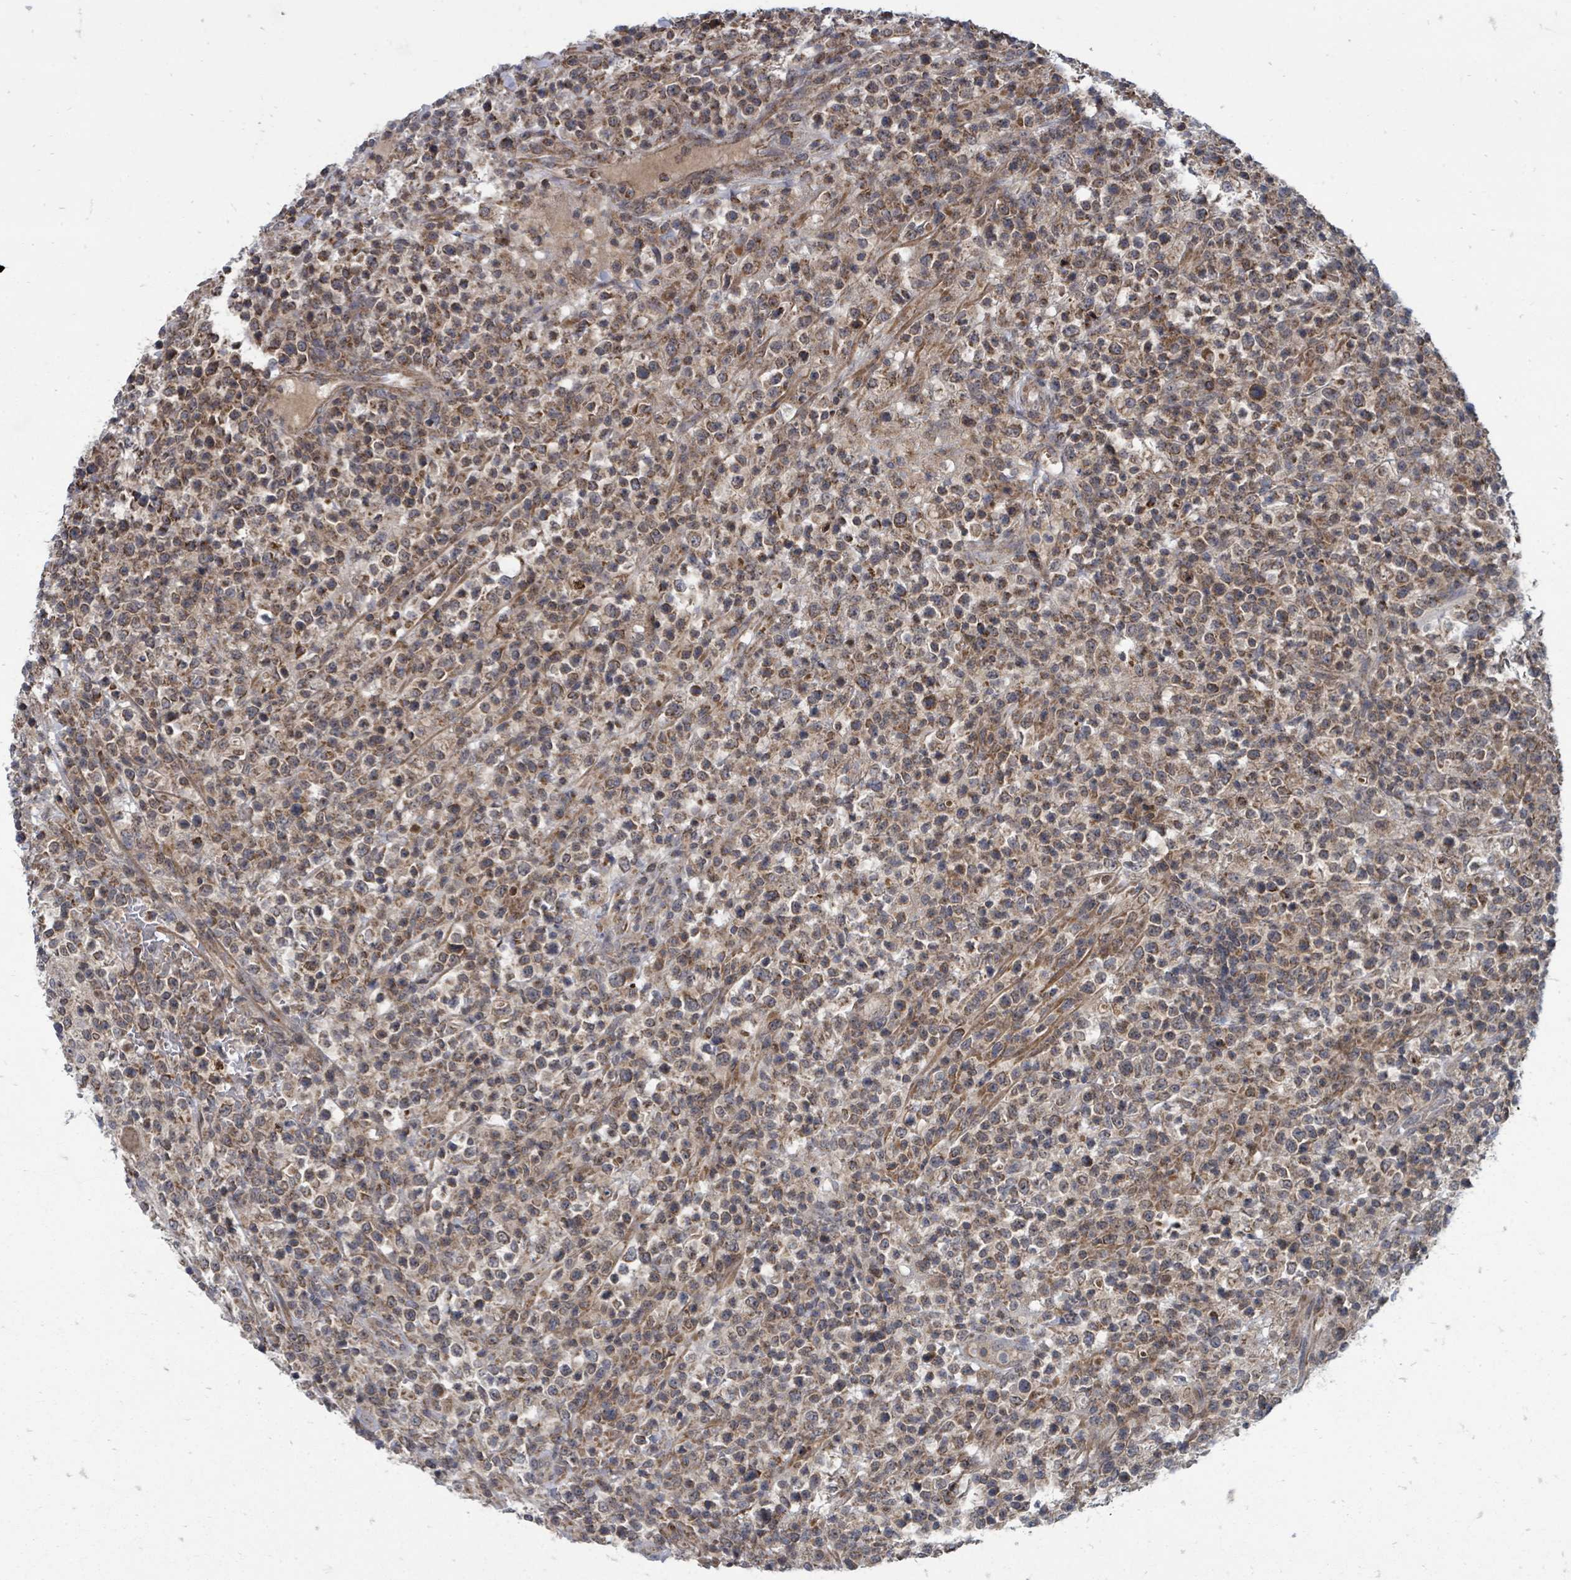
{"staining": {"intensity": "moderate", "quantity": ">75%", "location": "cytoplasmic/membranous"}, "tissue": "lymphoma", "cell_type": "Tumor cells", "image_type": "cancer", "snomed": [{"axis": "morphology", "description": "Malignant lymphoma, non-Hodgkin's type, High grade"}, {"axis": "topography", "description": "Colon"}], "caption": "About >75% of tumor cells in lymphoma display moderate cytoplasmic/membranous protein staining as visualized by brown immunohistochemical staining.", "gene": "MAGOHB", "patient": {"sex": "female", "age": 53}}